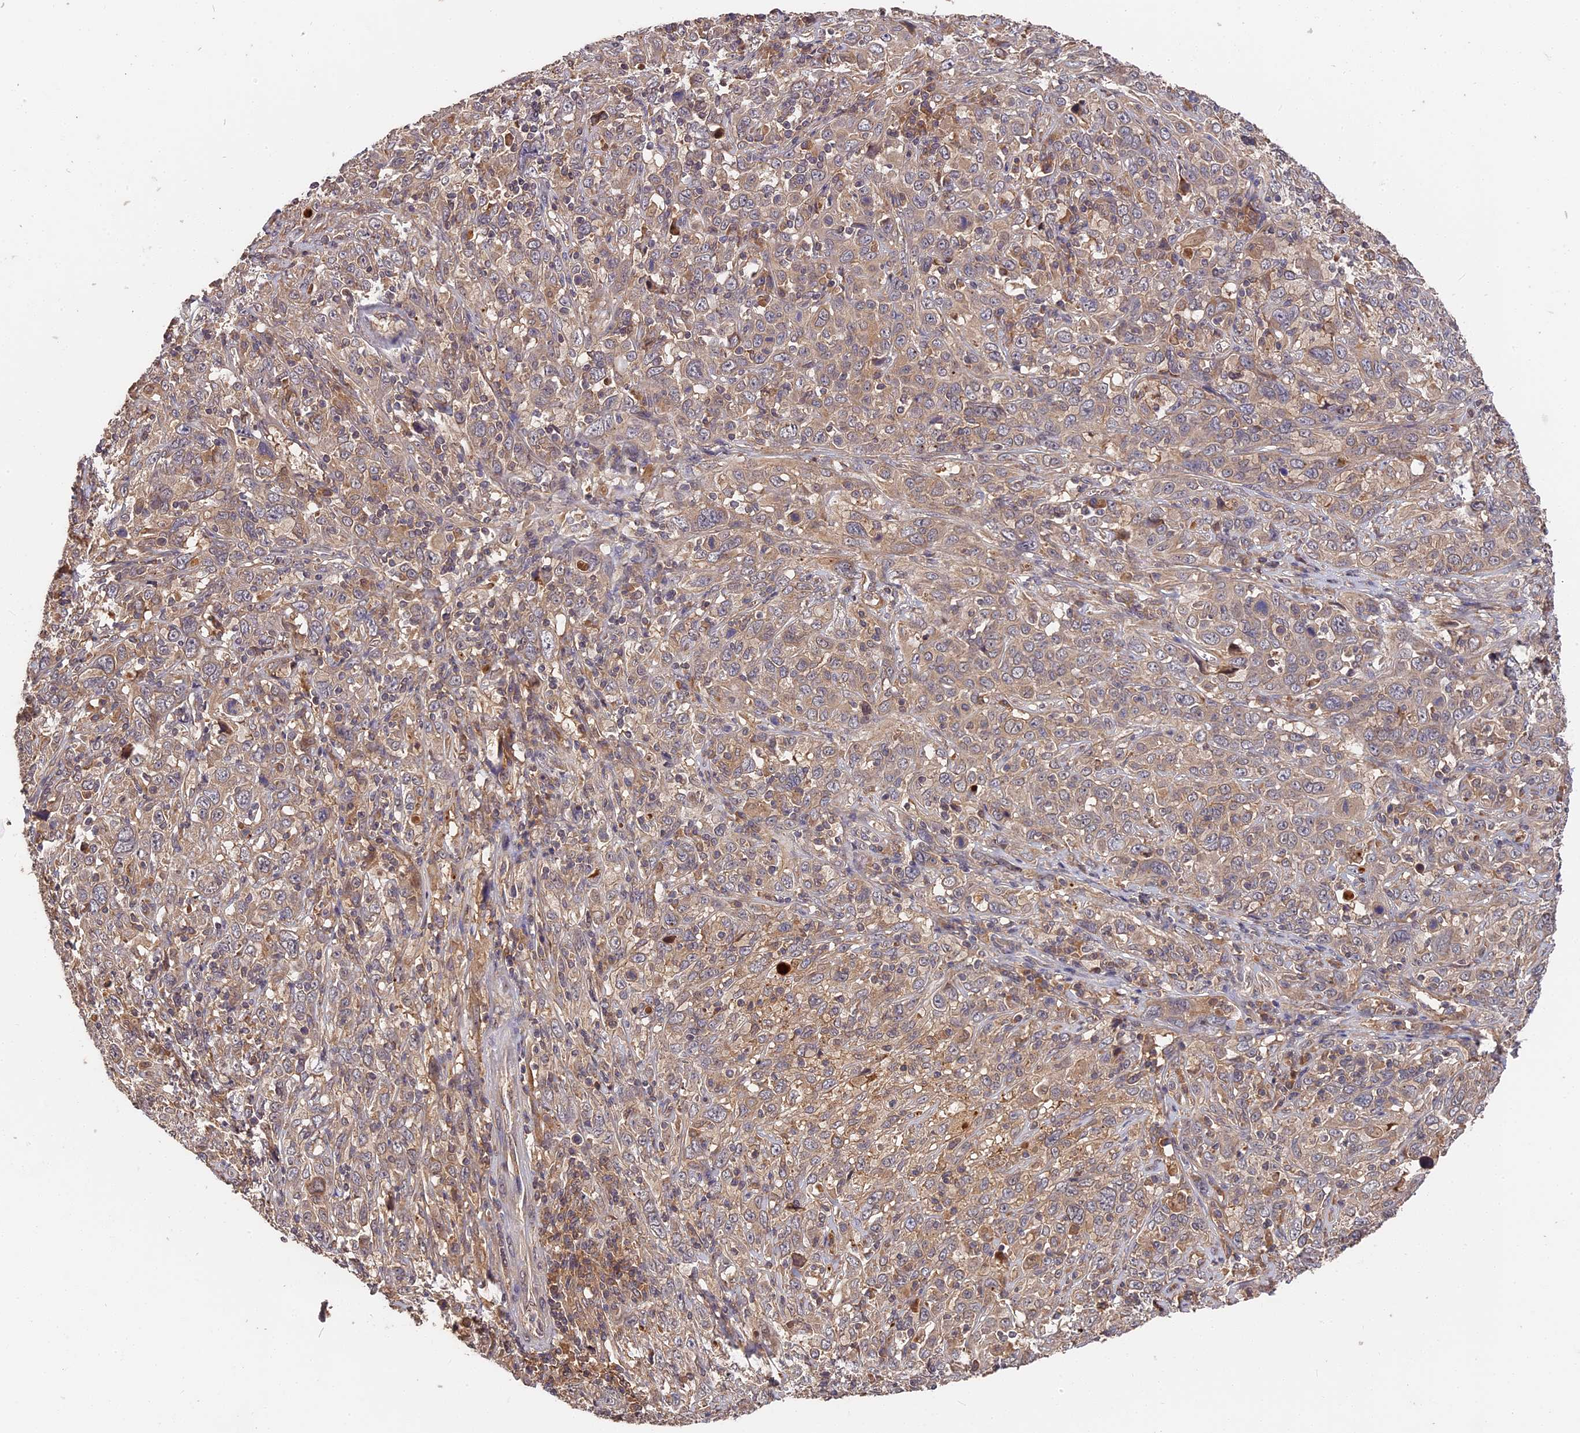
{"staining": {"intensity": "weak", "quantity": "25%-75%", "location": "cytoplasmic/membranous"}, "tissue": "cervical cancer", "cell_type": "Tumor cells", "image_type": "cancer", "snomed": [{"axis": "morphology", "description": "Squamous cell carcinoma, NOS"}, {"axis": "topography", "description": "Cervix"}], "caption": "Brown immunohistochemical staining in human cervical cancer (squamous cell carcinoma) shows weak cytoplasmic/membranous positivity in about 25%-75% of tumor cells.", "gene": "ITIH1", "patient": {"sex": "female", "age": 46}}